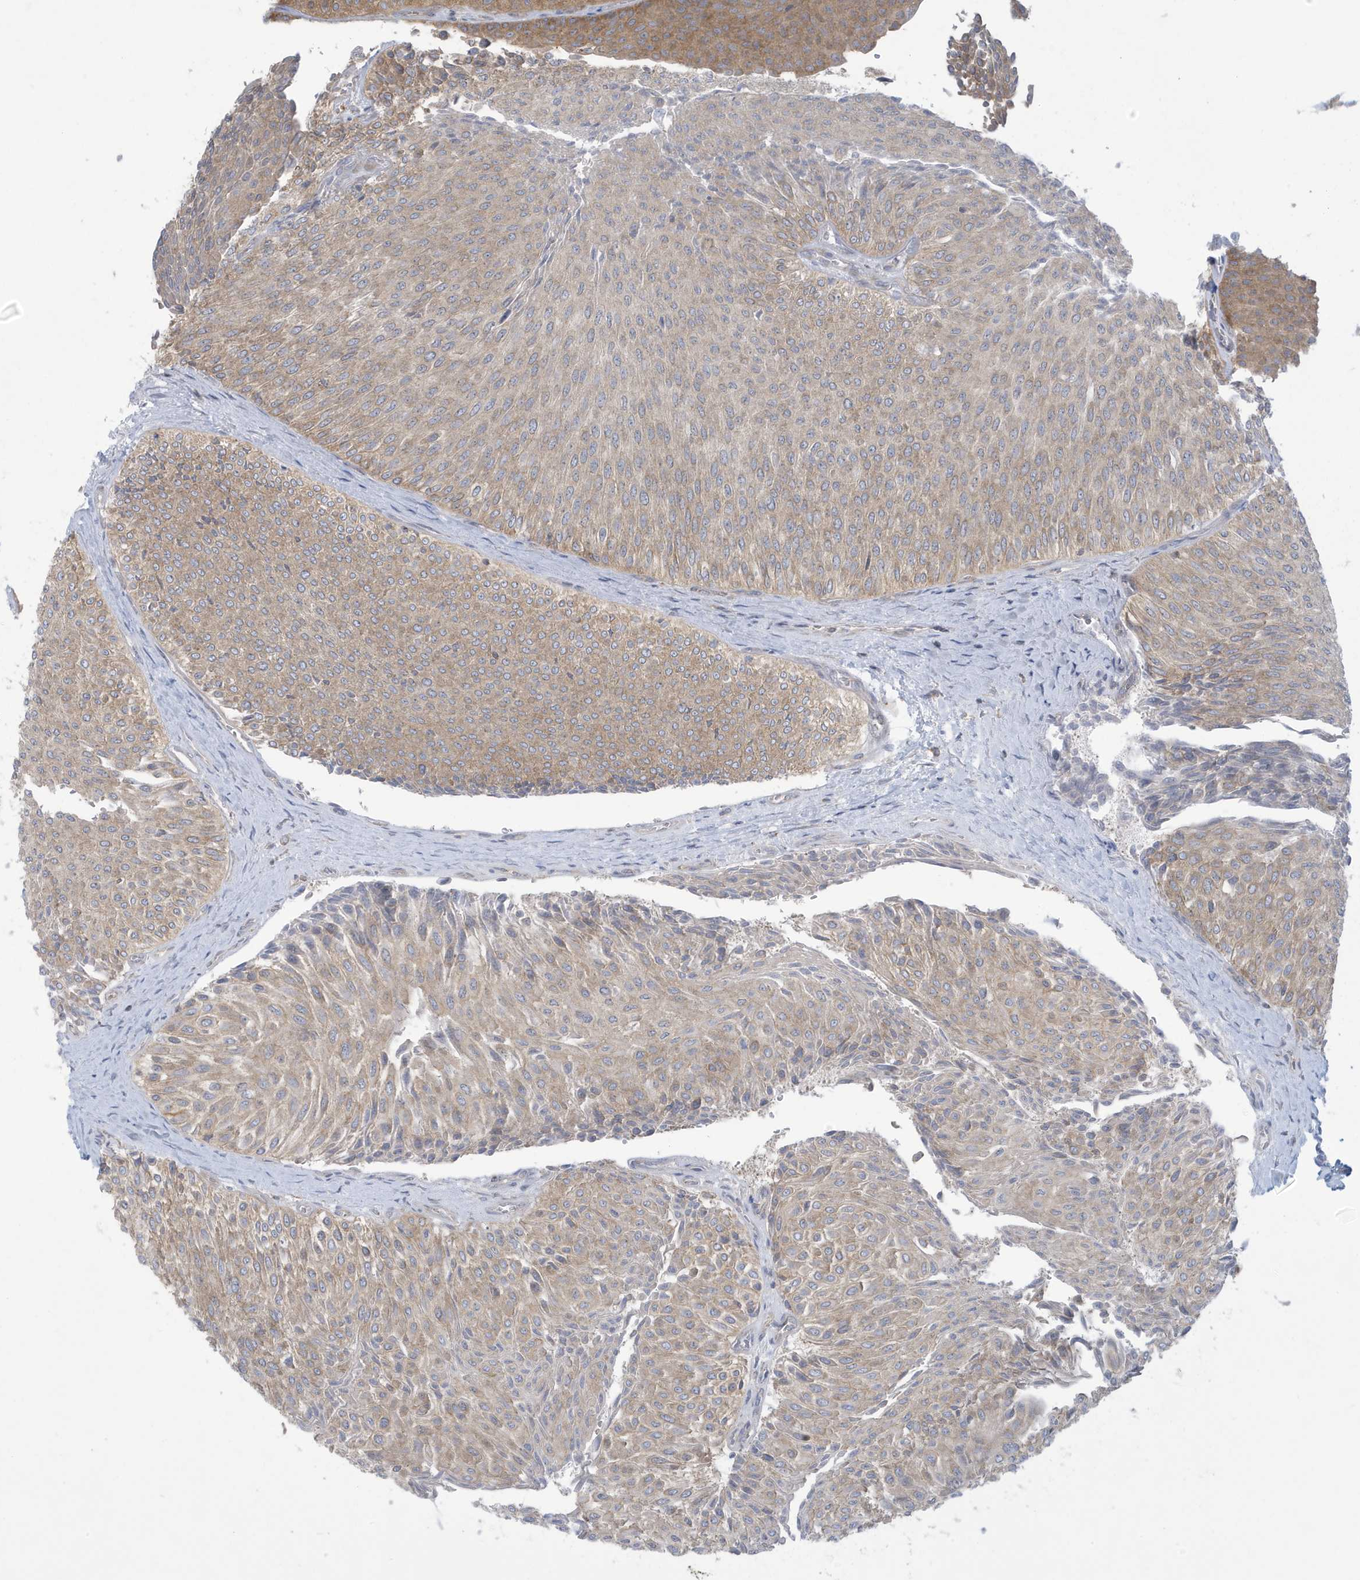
{"staining": {"intensity": "weak", "quantity": ">75%", "location": "cytoplasmic/membranous"}, "tissue": "urothelial cancer", "cell_type": "Tumor cells", "image_type": "cancer", "snomed": [{"axis": "morphology", "description": "Urothelial carcinoma, Low grade"}, {"axis": "topography", "description": "Urinary bladder"}], "caption": "A brown stain shows weak cytoplasmic/membranous expression of a protein in human low-grade urothelial carcinoma tumor cells.", "gene": "SLAMF9", "patient": {"sex": "male", "age": 78}}